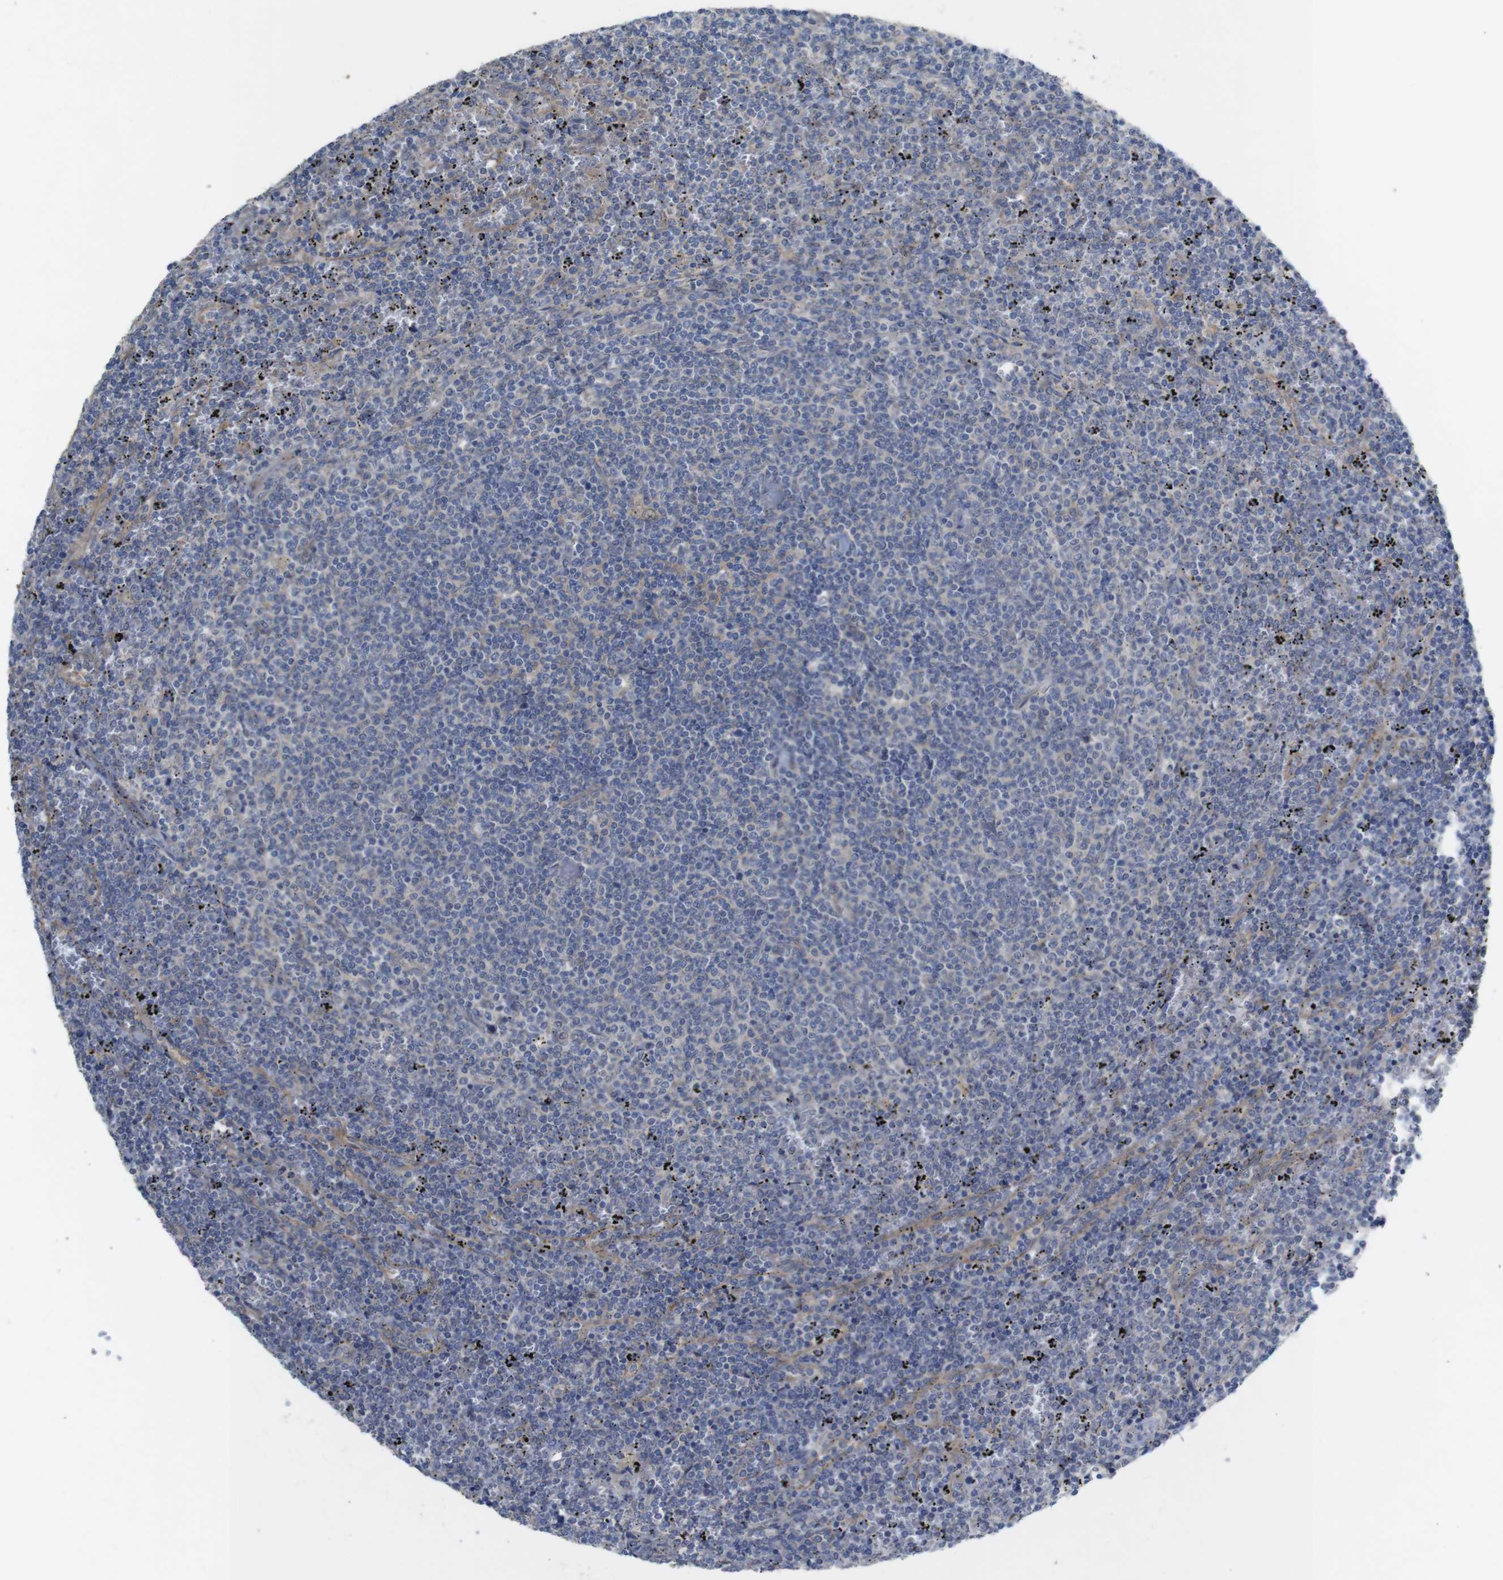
{"staining": {"intensity": "negative", "quantity": "none", "location": "none"}, "tissue": "lymphoma", "cell_type": "Tumor cells", "image_type": "cancer", "snomed": [{"axis": "morphology", "description": "Malignant lymphoma, non-Hodgkin's type, Low grade"}, {"axis": "topography", "description": "Spleen"}], "caption": "Immunohistochemistry (IHC) image of human lymphoma stained for a protein (brown), which exhibits no staining in tumor cells. (Stains: DAB IHC with hematoxylin counter stain, Microscopy: brightfield microscopy at high magnification).", "gene": "KIDINS220", "patient": {"sex": "female", "age": 50}}